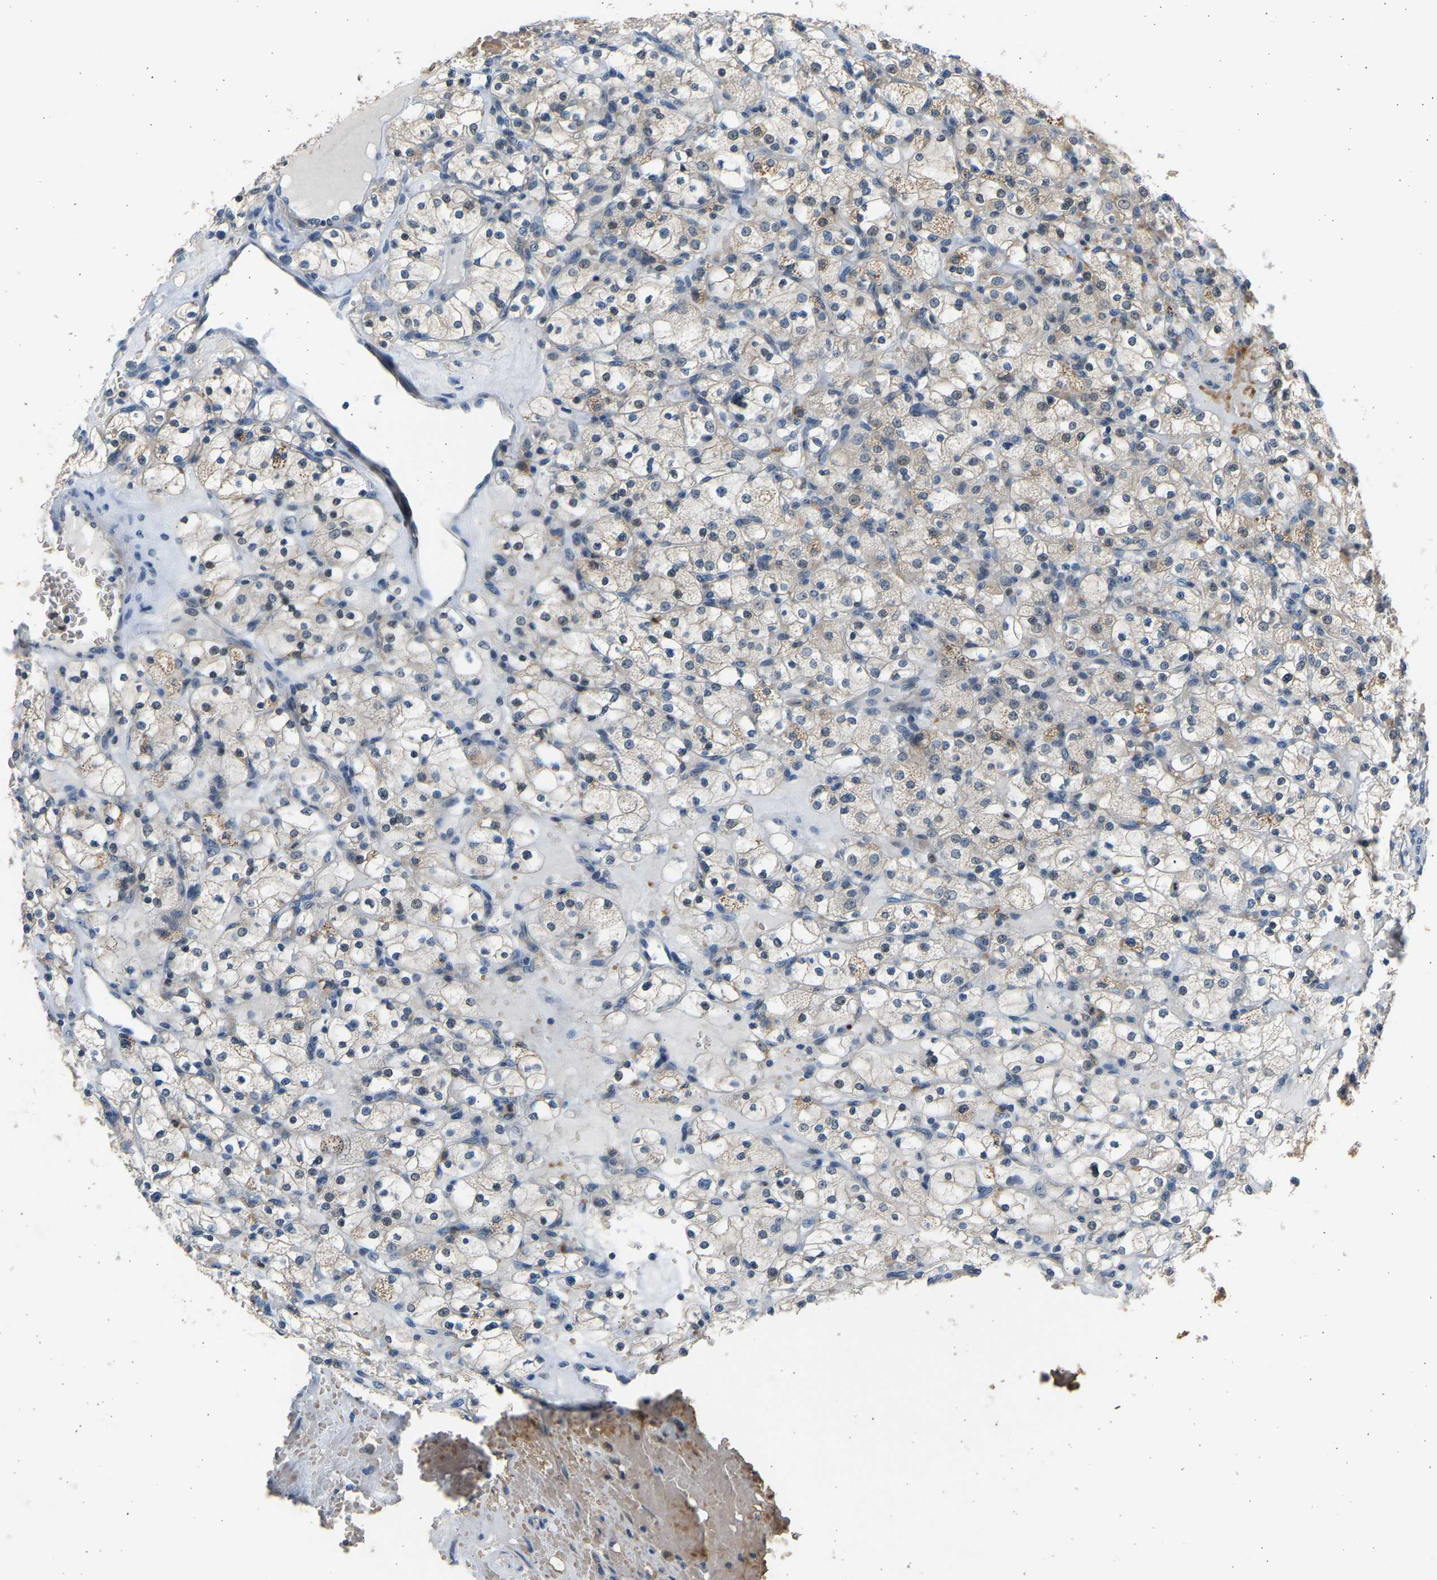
{"staining": {"intensity": "negative", "quantity": "none", "location": "none"}, "tissue": "renal cancer", "cell_type": "Tumor cells", "image_type": "cancer", "snomed": [{"axis": "morphology", "description": "Adenocarcinoma, NOS"}, {"axis": "topography", "description": "Kidney"}], "caption": "Immunohistochemistry of renal adenocarcinoma demonstrates no positivity in tumor cells.", "gene": "BIRC2", "patient": {"sex": "female", "age": 83}}